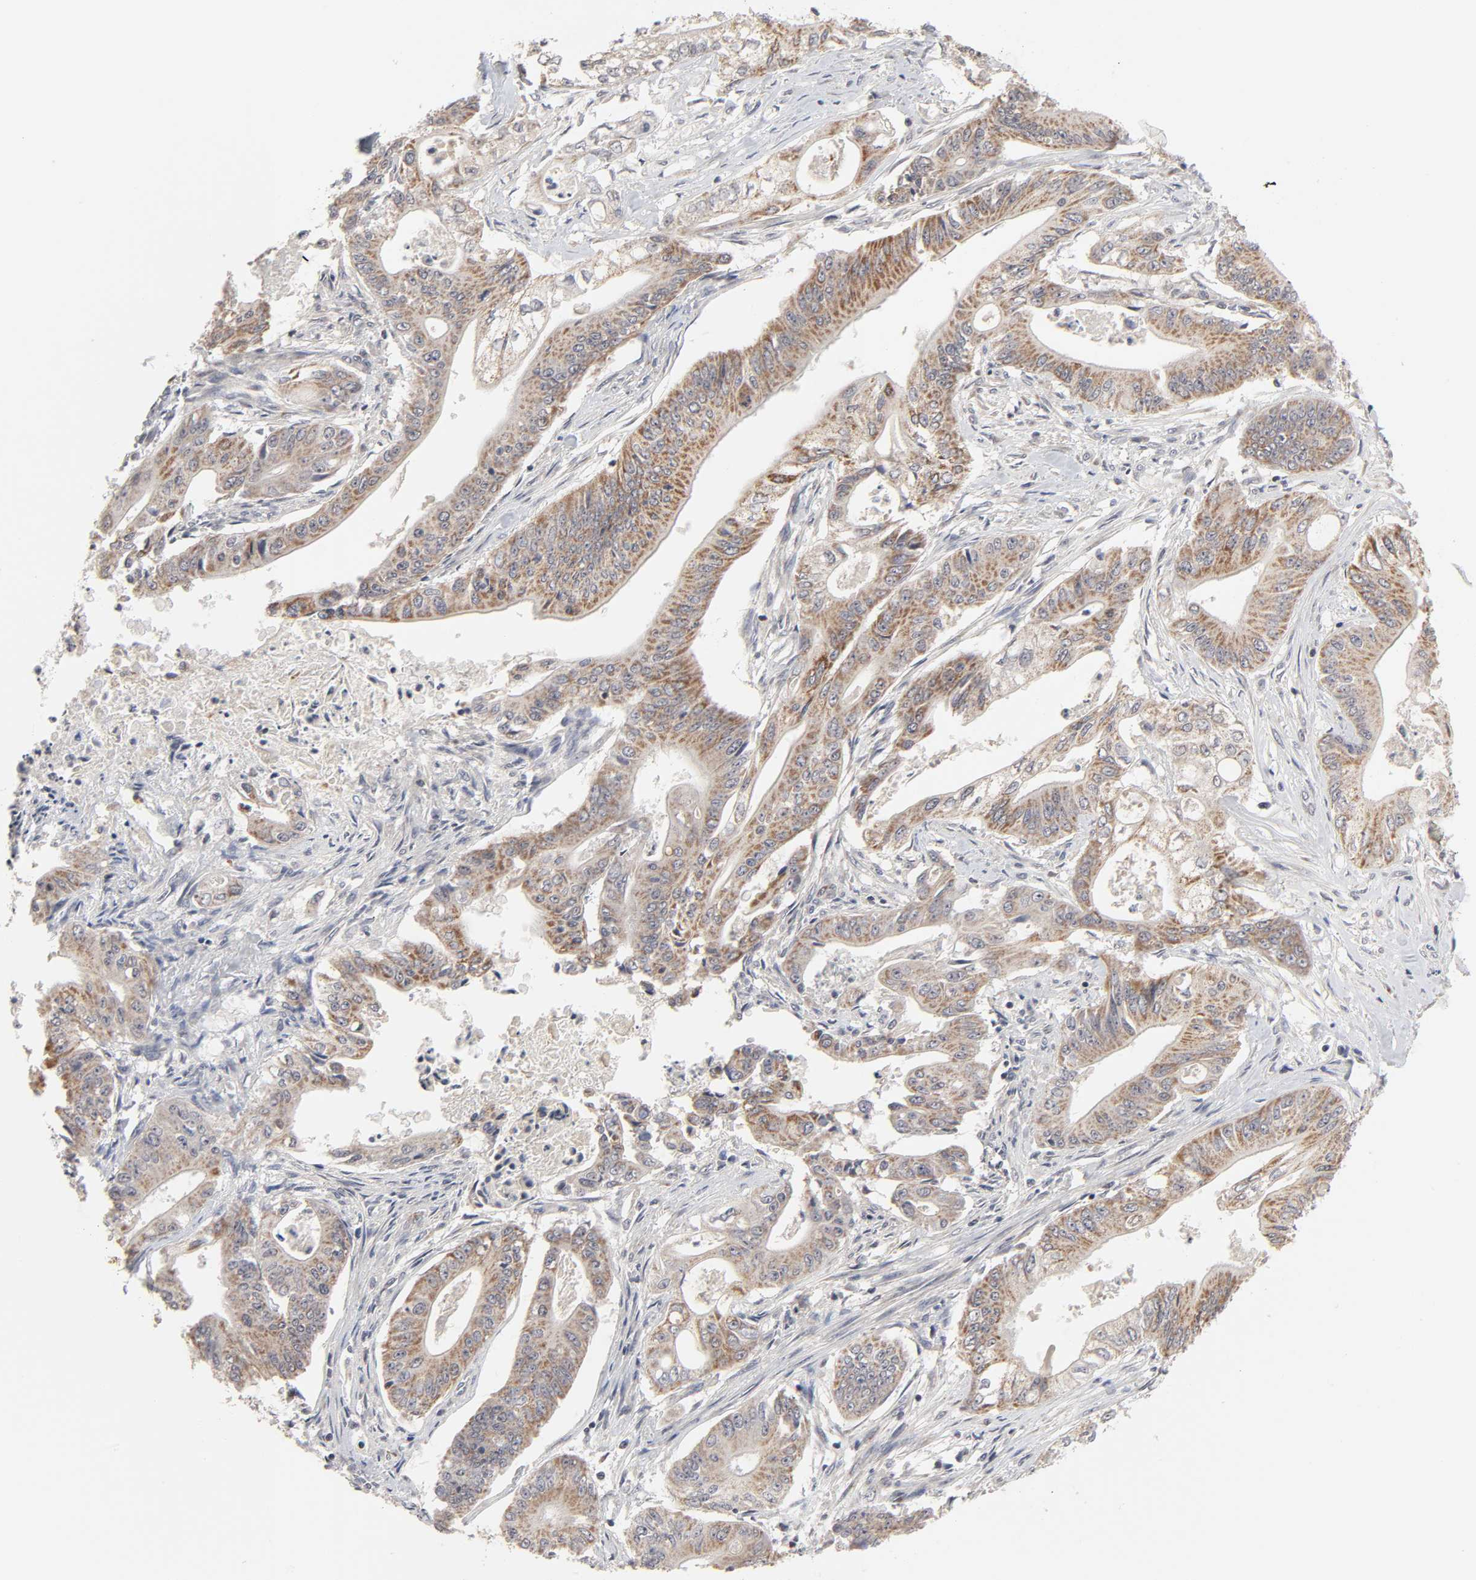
{"staining": {"intensity": "moderate", "quantity": ">75%", "location": "nuclear"}, "tissue": "pancreatic cancer", "cell_type": "Tumor cells", "image_type": "cancer", "snomed": [{"axis": "morphology", "description": "Normal tissue, NOS"}, {"axis": "topography", "description": "Lymph node"}], "caption": "IHC photomicrograph of neoplastic tissue: pancreatic cancer stained using IHC displays medium levels of moderate protein expression localized specifically in the nuclear of tumor cells, appearing as a nuclear brown color.", "gene": "AUH", "patient": {"sex": "male", "age": 62}}